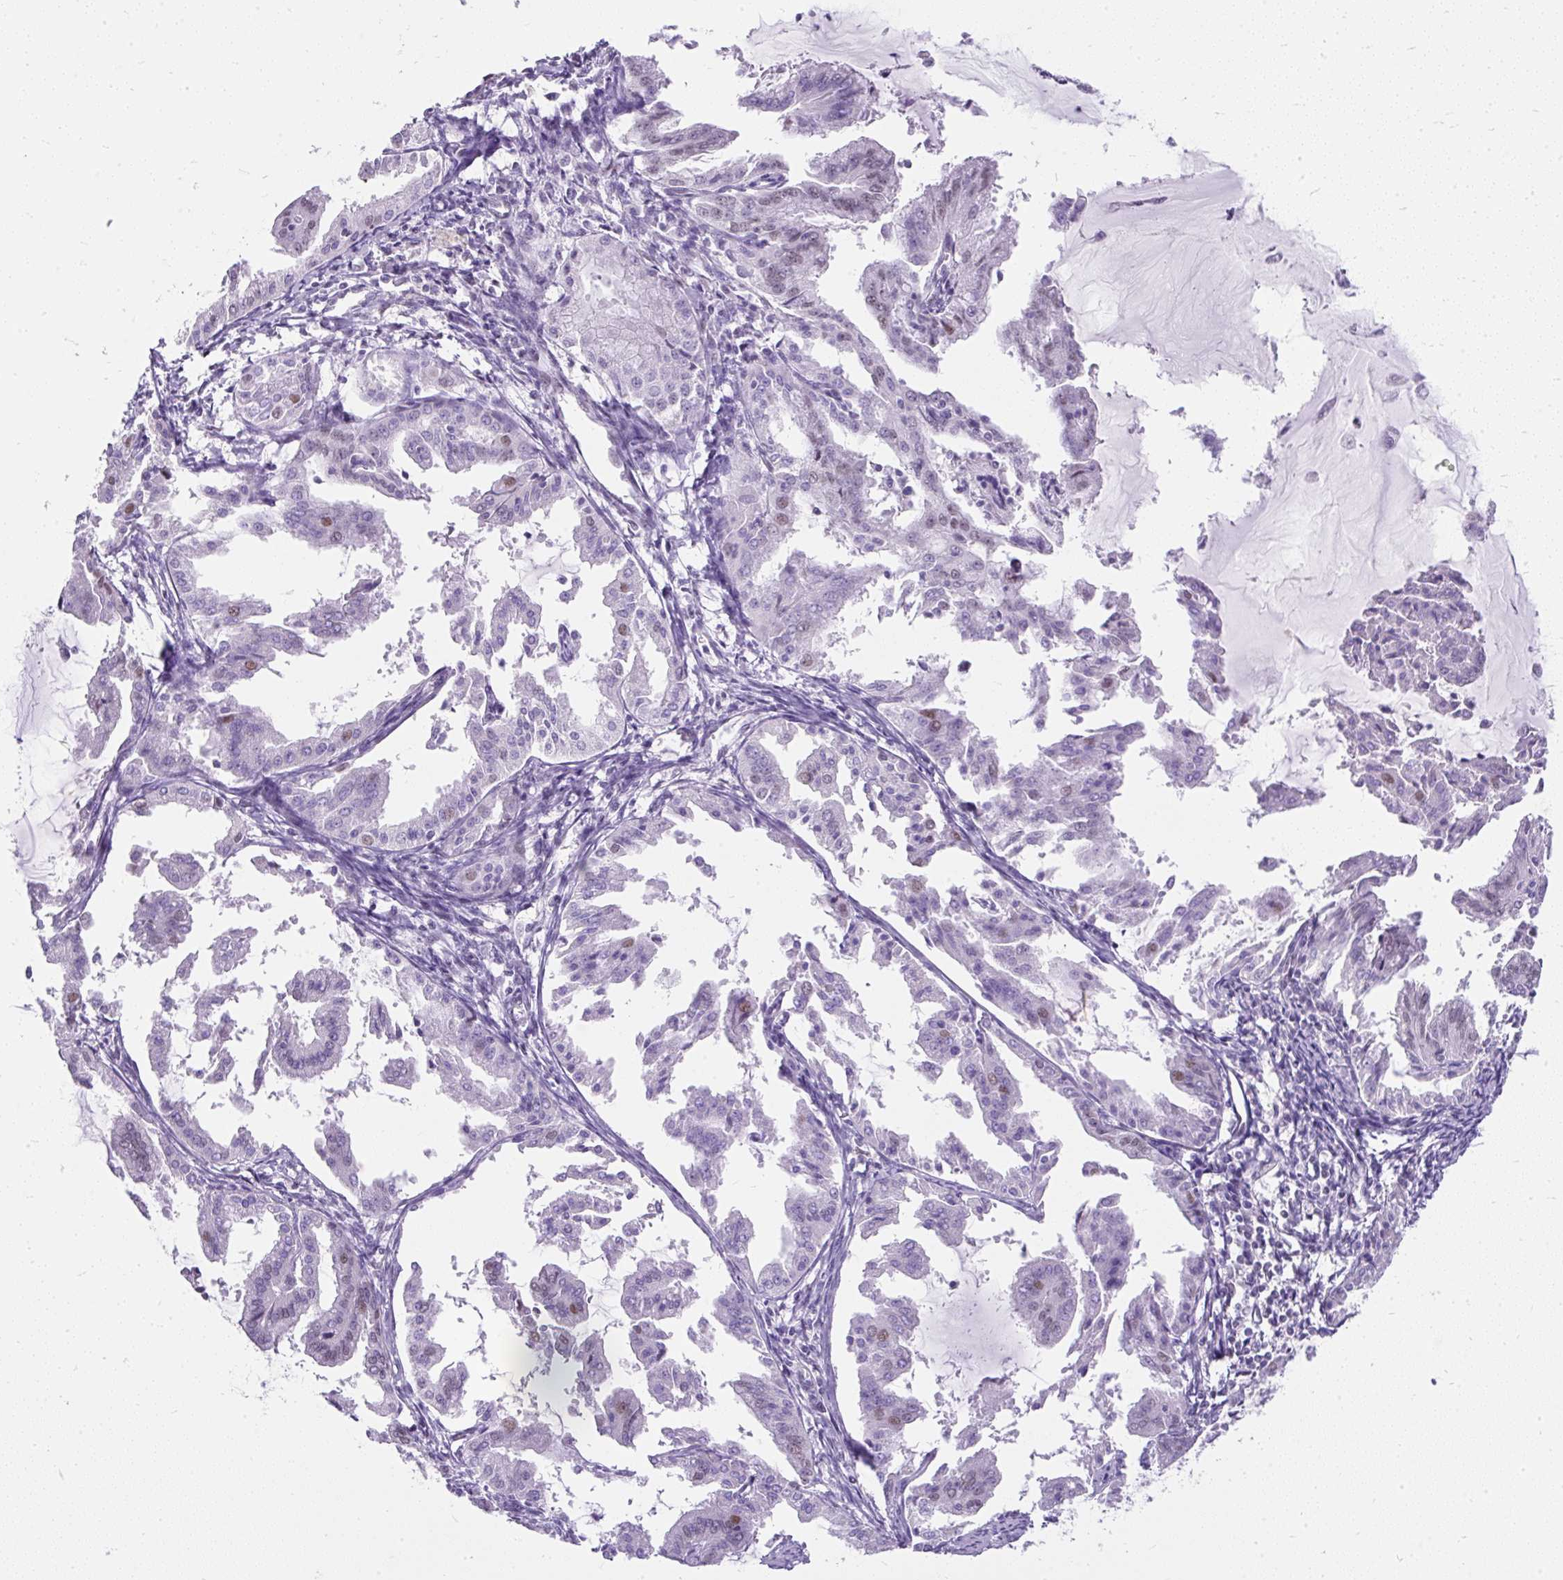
{"staining": {"intensity": "weak", "quantity": "<25%", "location": "nuclear"}, "tissue": "endometrial cancer", "cell_type": "Tumor cells", "image_type": "cancer", "snomed": [{"axis": "morphology", "description": "Adenocarcinoma, NOS"}, {"axis": "topography", "description": "Endometrium"}], "caption": "Tumor cells show no significant protein positivity in endometrial adenocarcinoma.", "gene": "PLCXD2", "patient": {"sex": "female", "age": 70}}